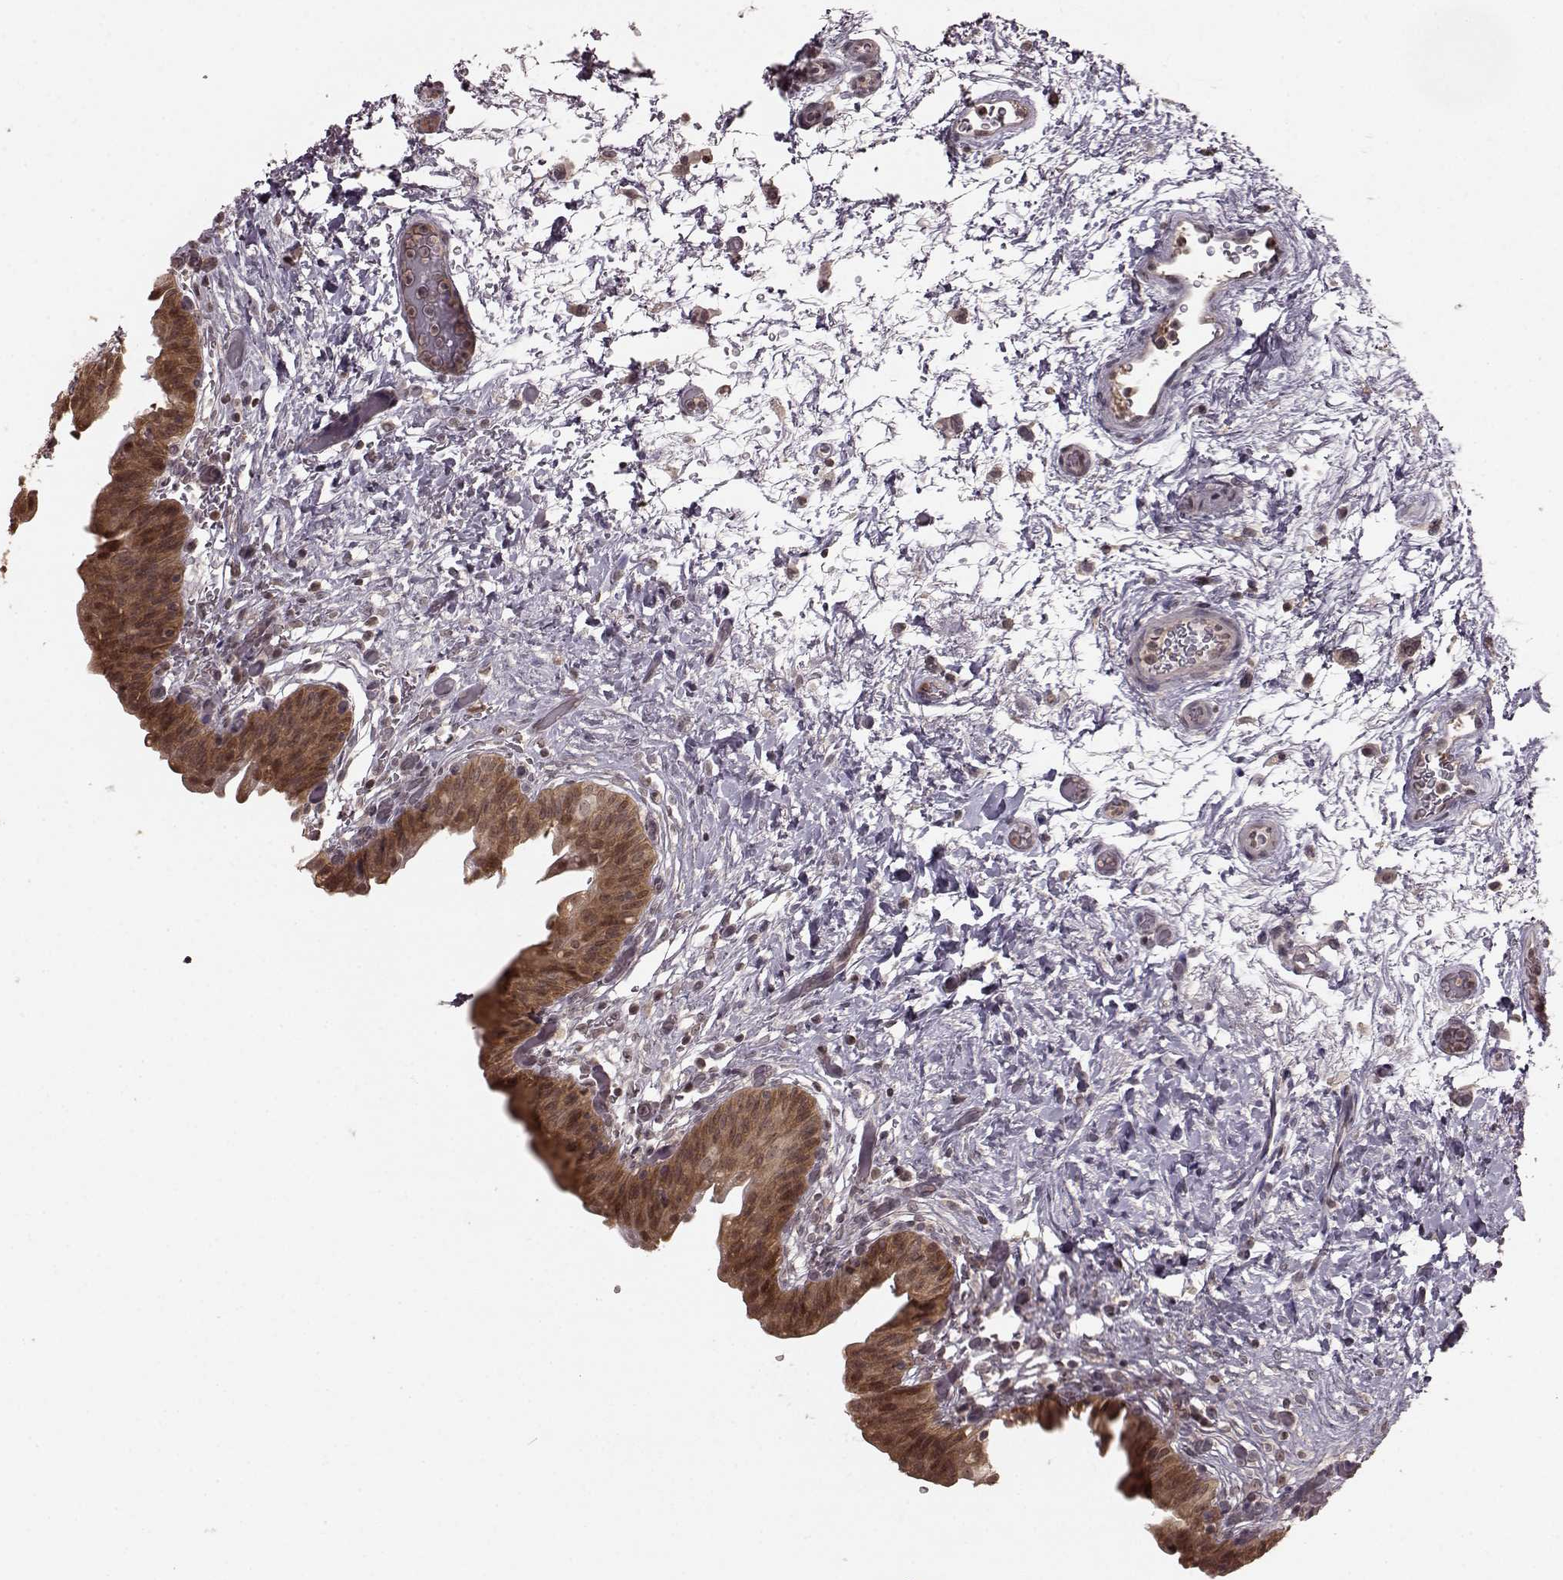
{"staining": {"intensity": "moderate", "quantity": ">75%", "location": "cytoplasmic/membranous,nuclear"}, "tissue": "urinary bladder", "cell_type": "Urothelial cells", "image_type": "normal", "snomed": [{"axis": "morphology", "description": "Normal tissue, NOS"}, {"axis": "topography", "description": "Urinary bladder"}], "caption": "An immunohistochemistry (IHC) photomicrograph of benign tissue is shown. Protein staining in brown highlights moderate cytoplasmic/membranous,nuclear positivity in urinary bladder within urothelial cells.", "gene": "GSS", "patient": {"sex": "male", "age": 69}}